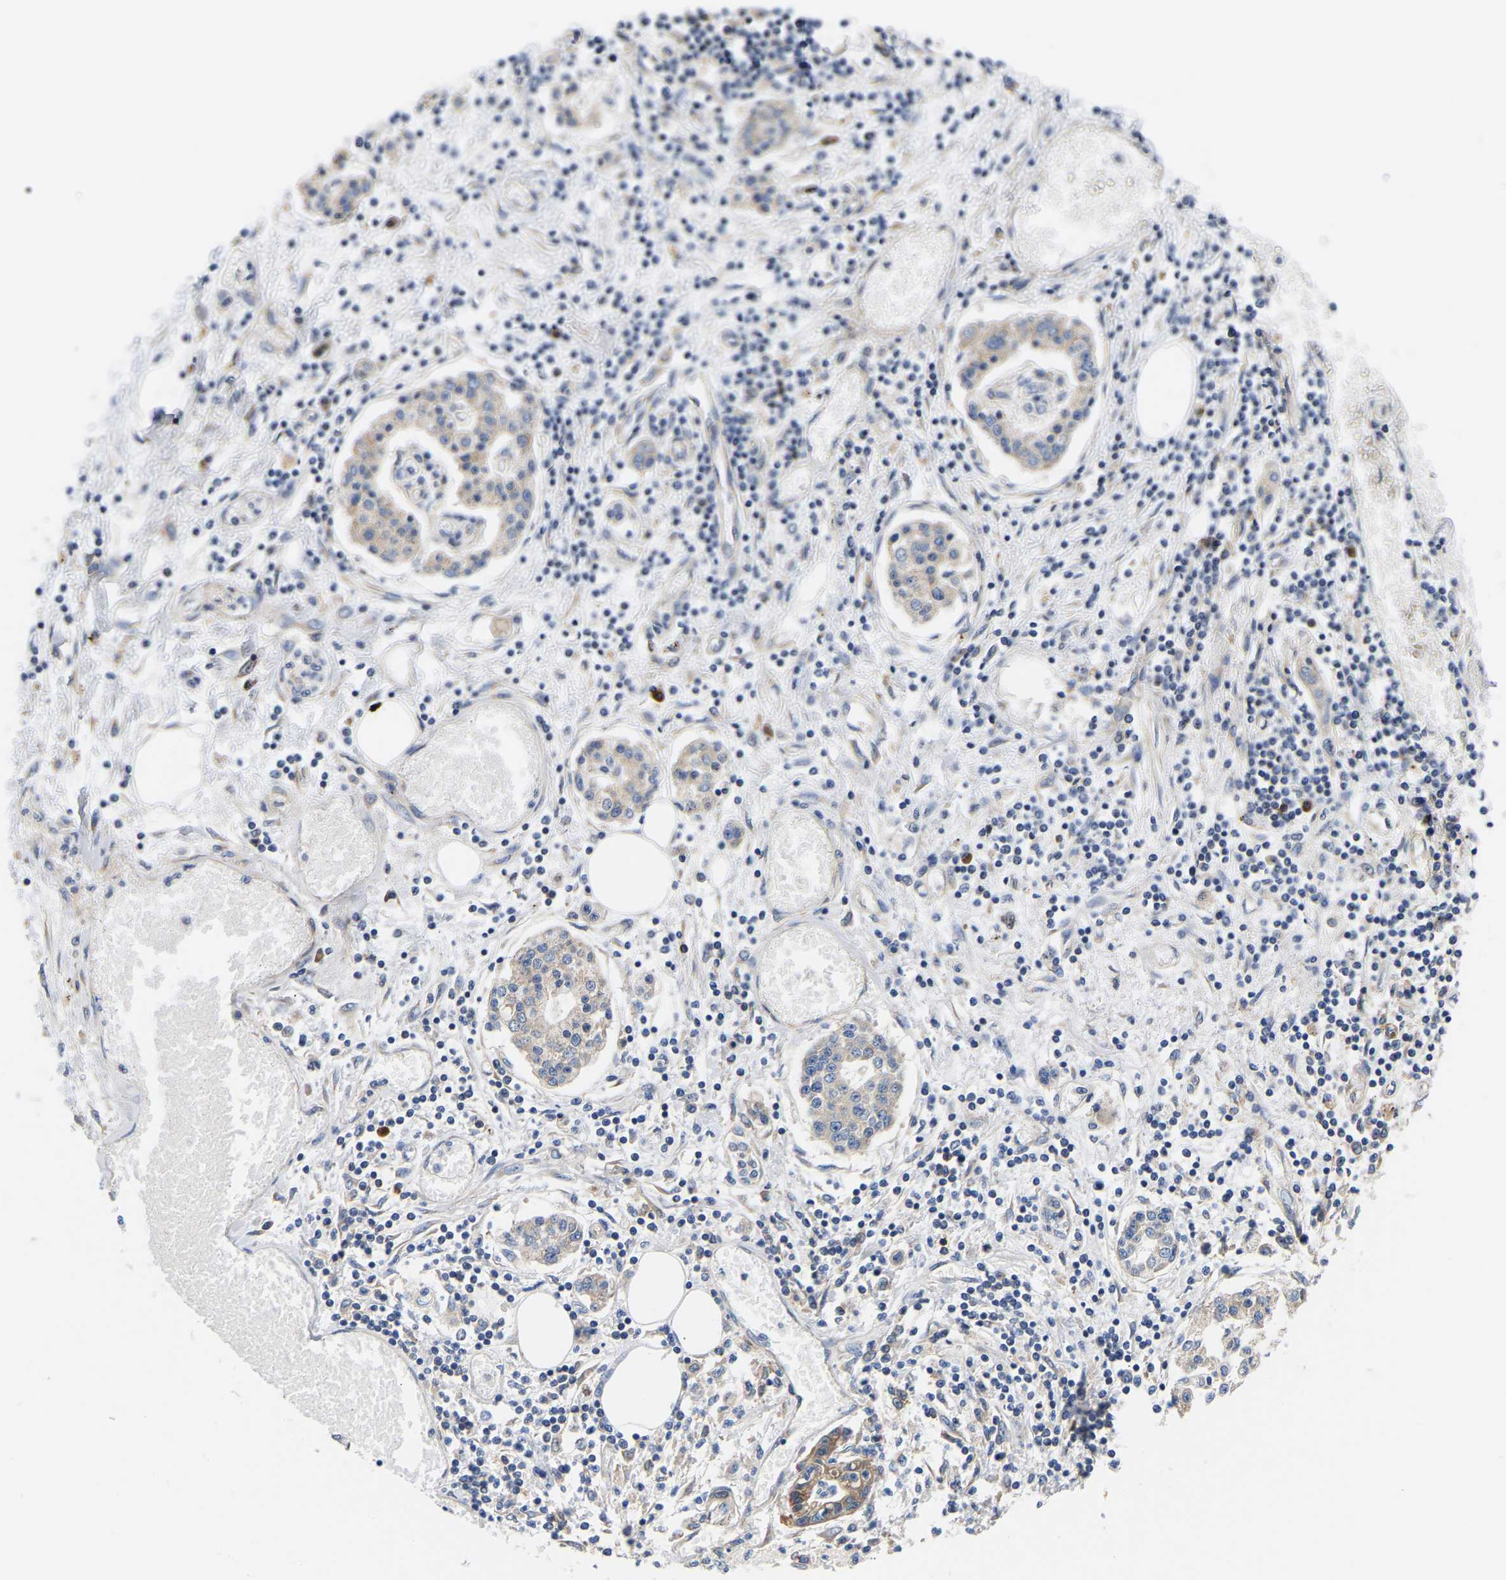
{"staining": {"intensity": "negative", "quantity": "none", "location": "none"}, "tissue": "pancreatic cancer", "cell_type": "Tumor cells", "image_type": "cancer", "snomed": [{"axis": "morphology", "description": "Adenocarcinoma, NOS"}, {"axis": "topography", "description": "Pancreas"}], "caption": "Immunohistochemical staining of adenocarcinoma (pancreatic) exhibits no significant positivity in tumor cells. Brightfield microscopy of immunohistochemistry (IHC) stained with DAB (3,3'-diaminobenzidine) (brown) and hematoxylin (blue), captured at high magnification.", "gene": "AIMP2", "patient": {"sex": "male", "age": 56}}